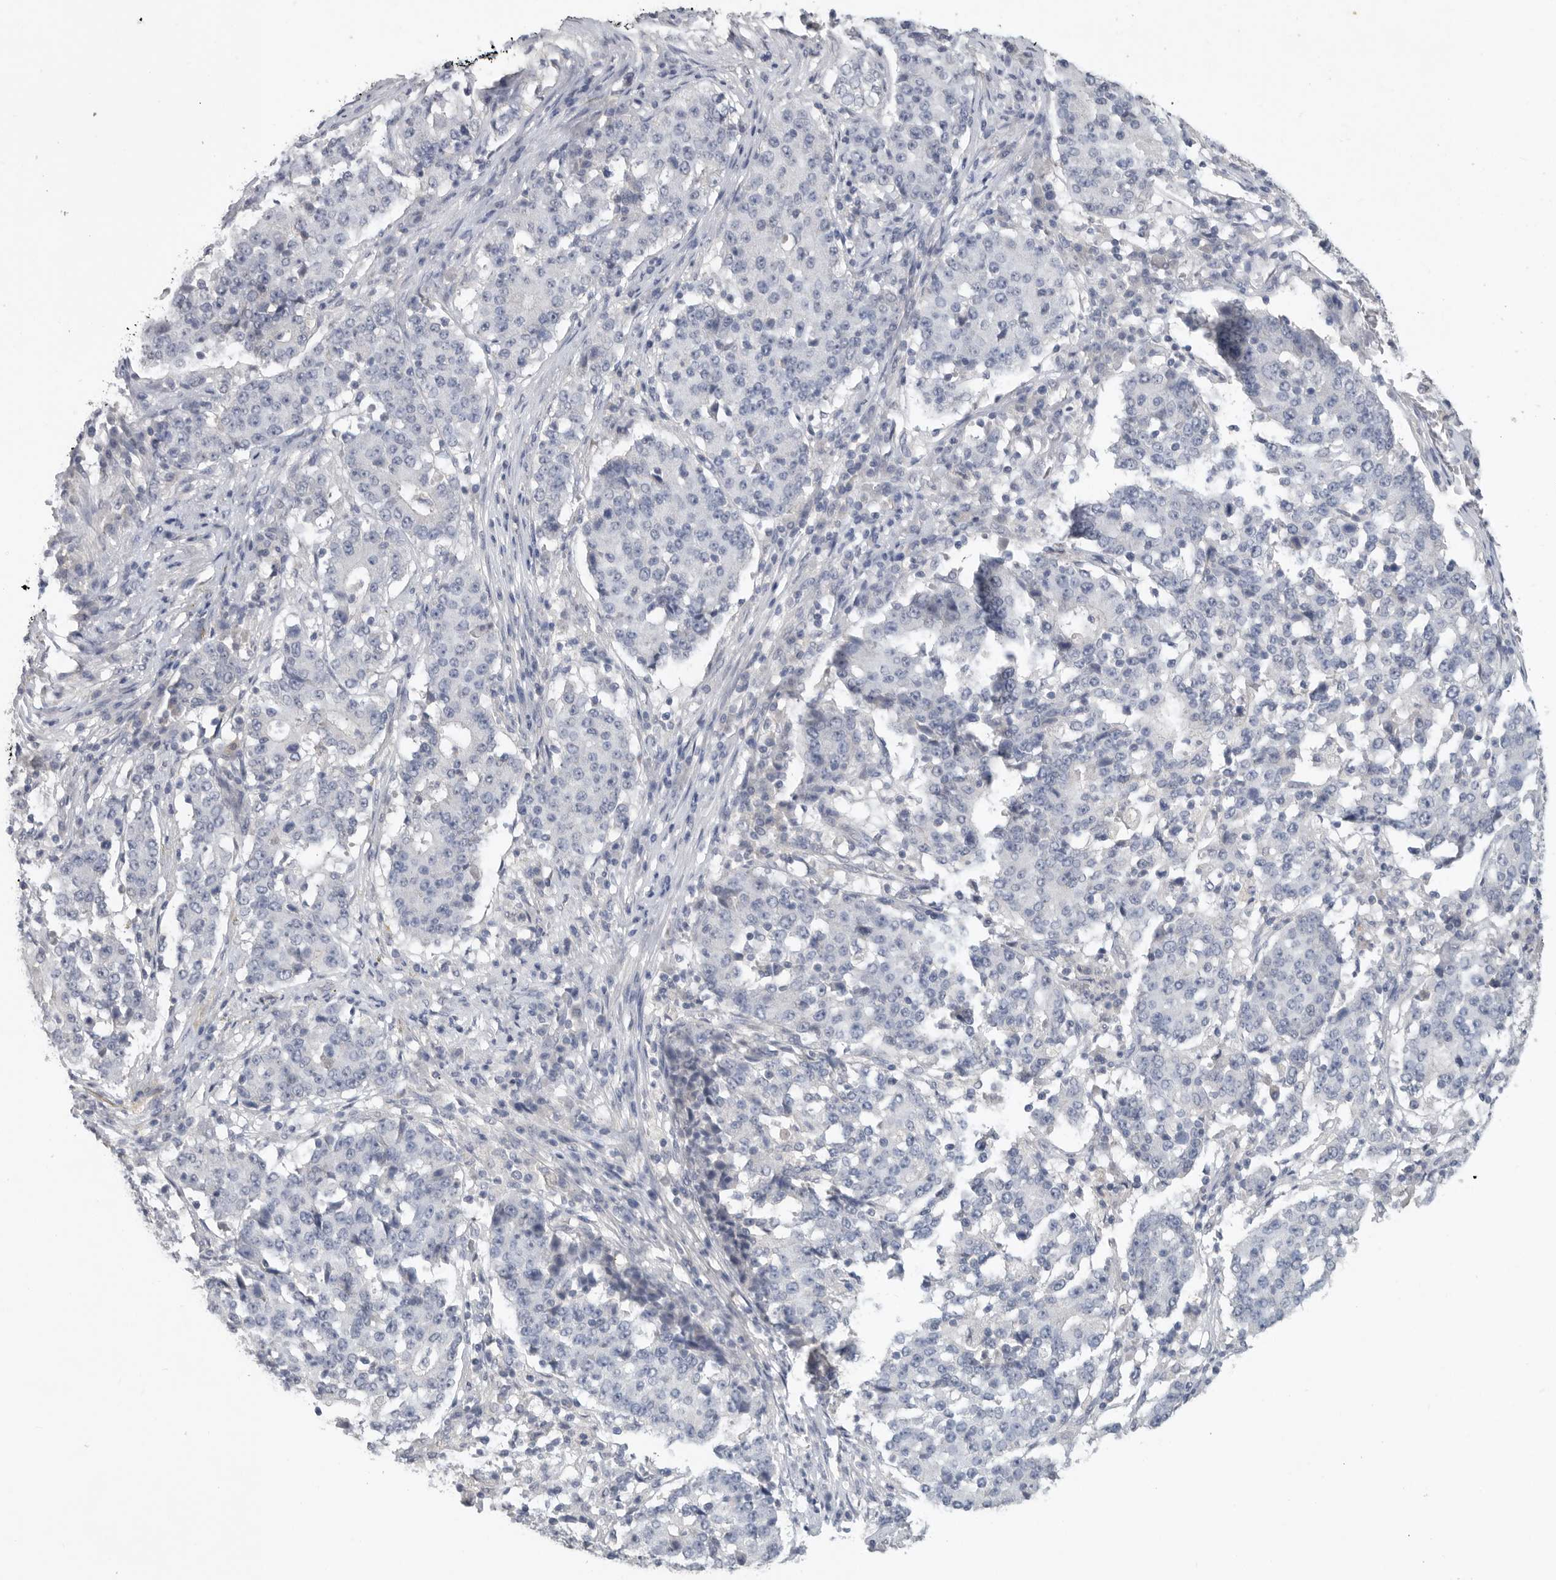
{"staining": {"intensity": "negative", "quantity": "none", "location": "none"}, "tissue": "stomach cancer", "cell_type": "Tumor cells", "image_type": "cancer", "snomed": [{"axis": "morphology", "description": "Adenocarcinoma, NOS"}, {"axis": "topography", "description": "Stomach"}], "caption": "Tumor cells show no significant protein expression in adenocarcinoma (stomach).", "gene": "REG4", "patient": {"sex": "male", "age": 59}}